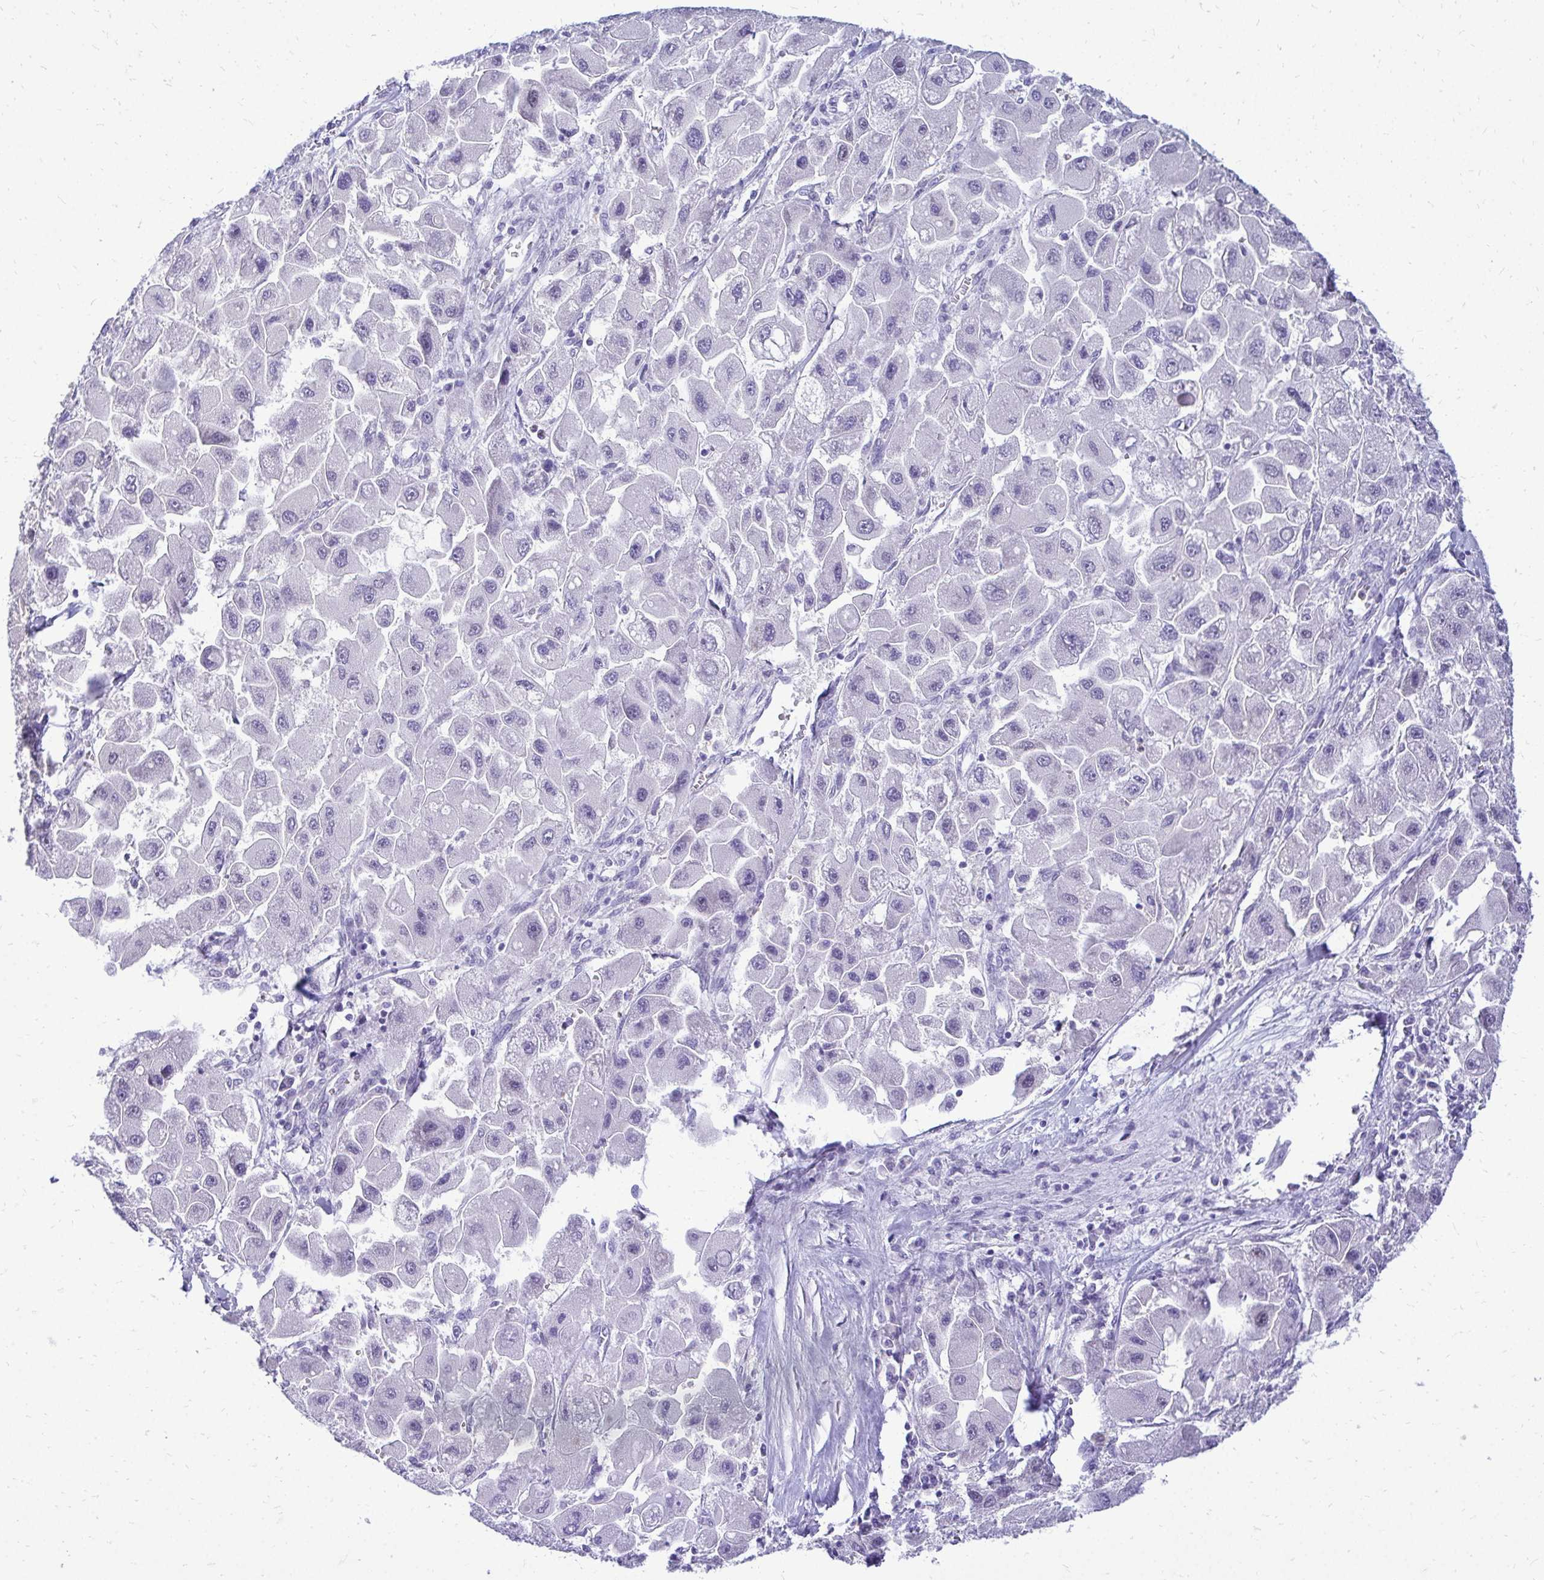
{"staining": {"intensity": "negative", "quantity": "none", "location": "none"}, "tissue": "liver cancer", "cell_type": "Tumor cells", "image_type": "cancer", "snomed": [{"axis": "morphology", "description": "Carcinoma, Hepatocellular, NOS"}, {"axis": "topography", "description": "Liver"}], "caption": "IHC micrograph of neoplastic tissue: human liver cancer stained with DAB (3,3'-diaminobenzidine) reveals no significant protein positivity in tumor cells.", "gene": "ZSWIM9", "patient": {"sex": "male", "age": 24}}